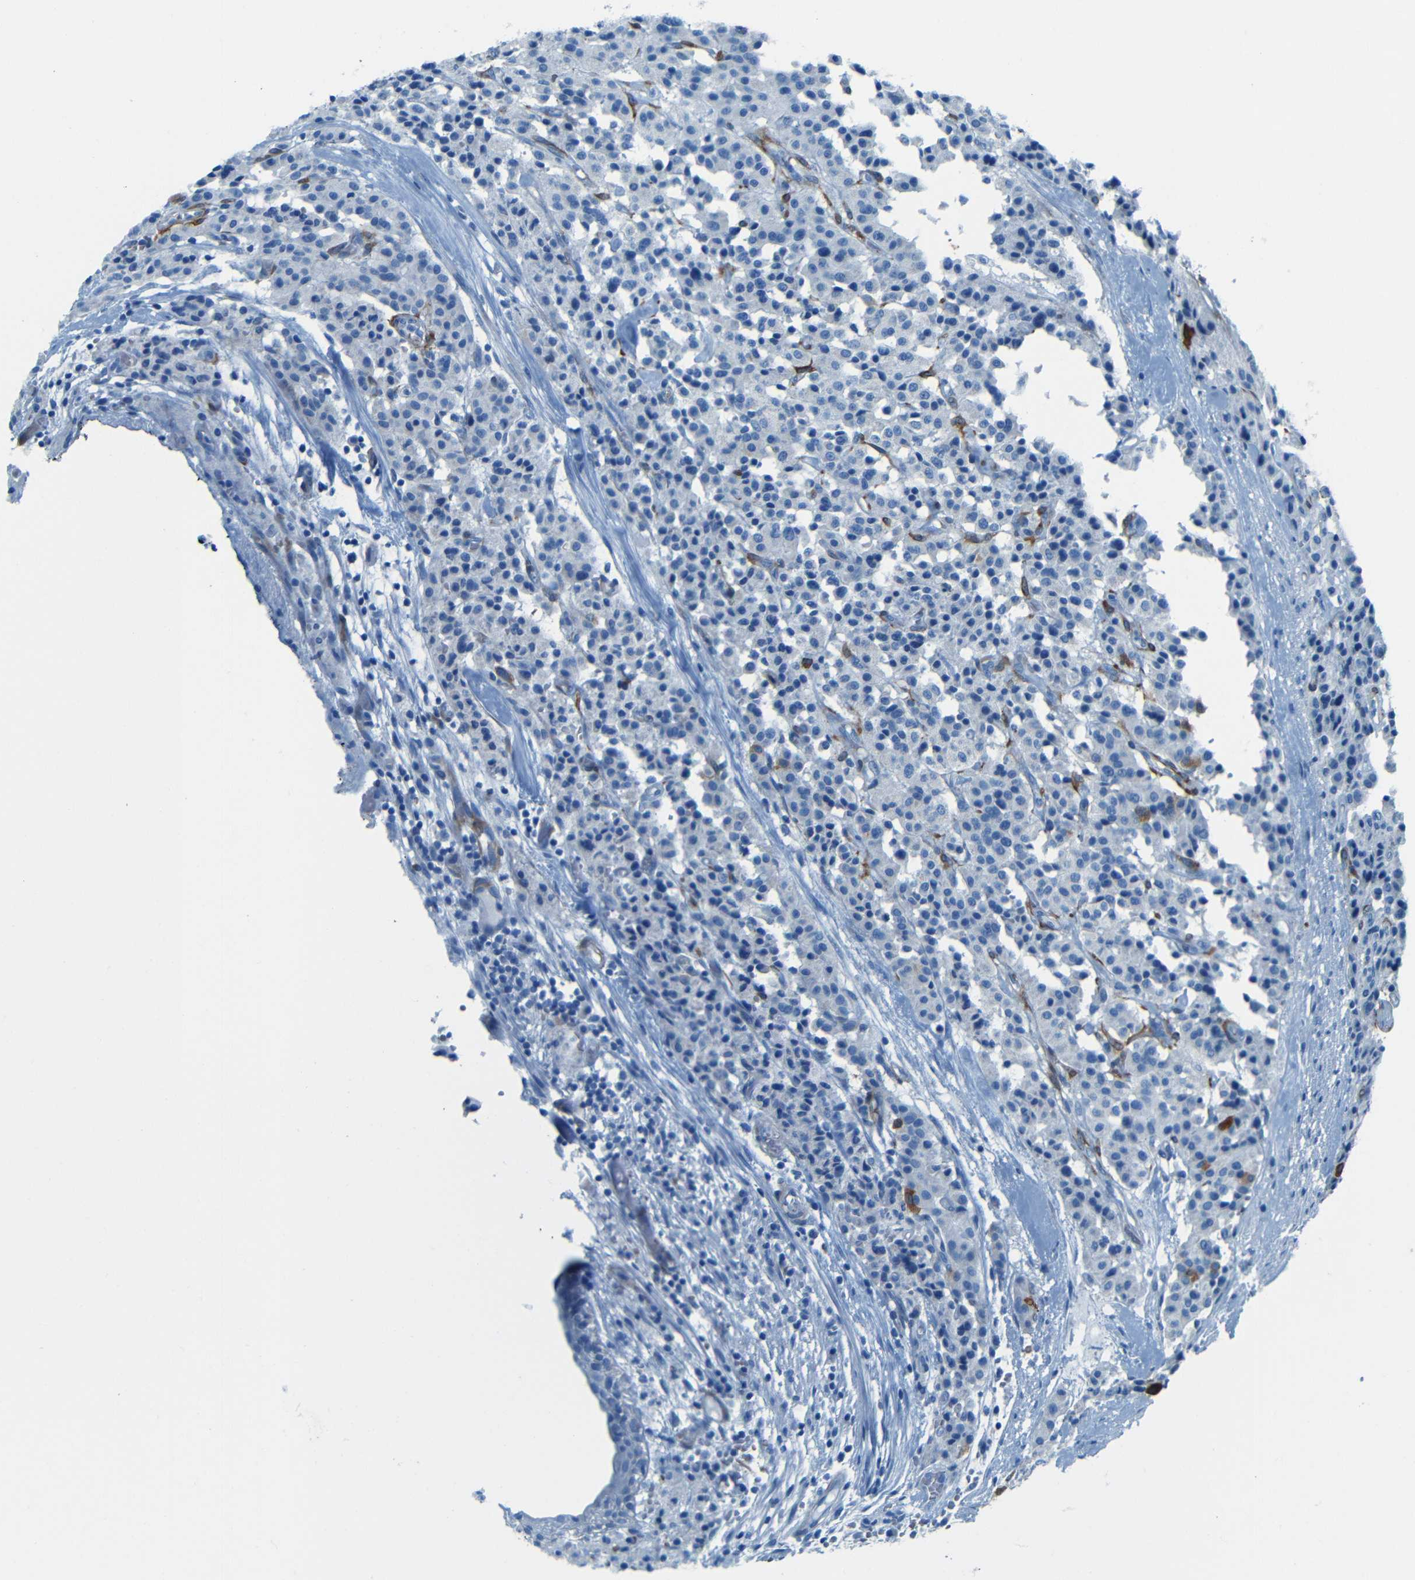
{"staining": {"intensity": "negative", "quantity": "none", "location": "none"}, "tissue": "carcinoid", "cell_type": "Tumor cells", "image_type": "cancer", "snomed": [{"axis": "morphology", "description": "Carcinoid, malignant, NOS"}, {"axis": "topography", "description": "Lung"}], "caption": "Tumor cells show no significant protein expression in carcinoid.", "gene": "MAP2", "patient": {"sex": "male", "age": 30}}